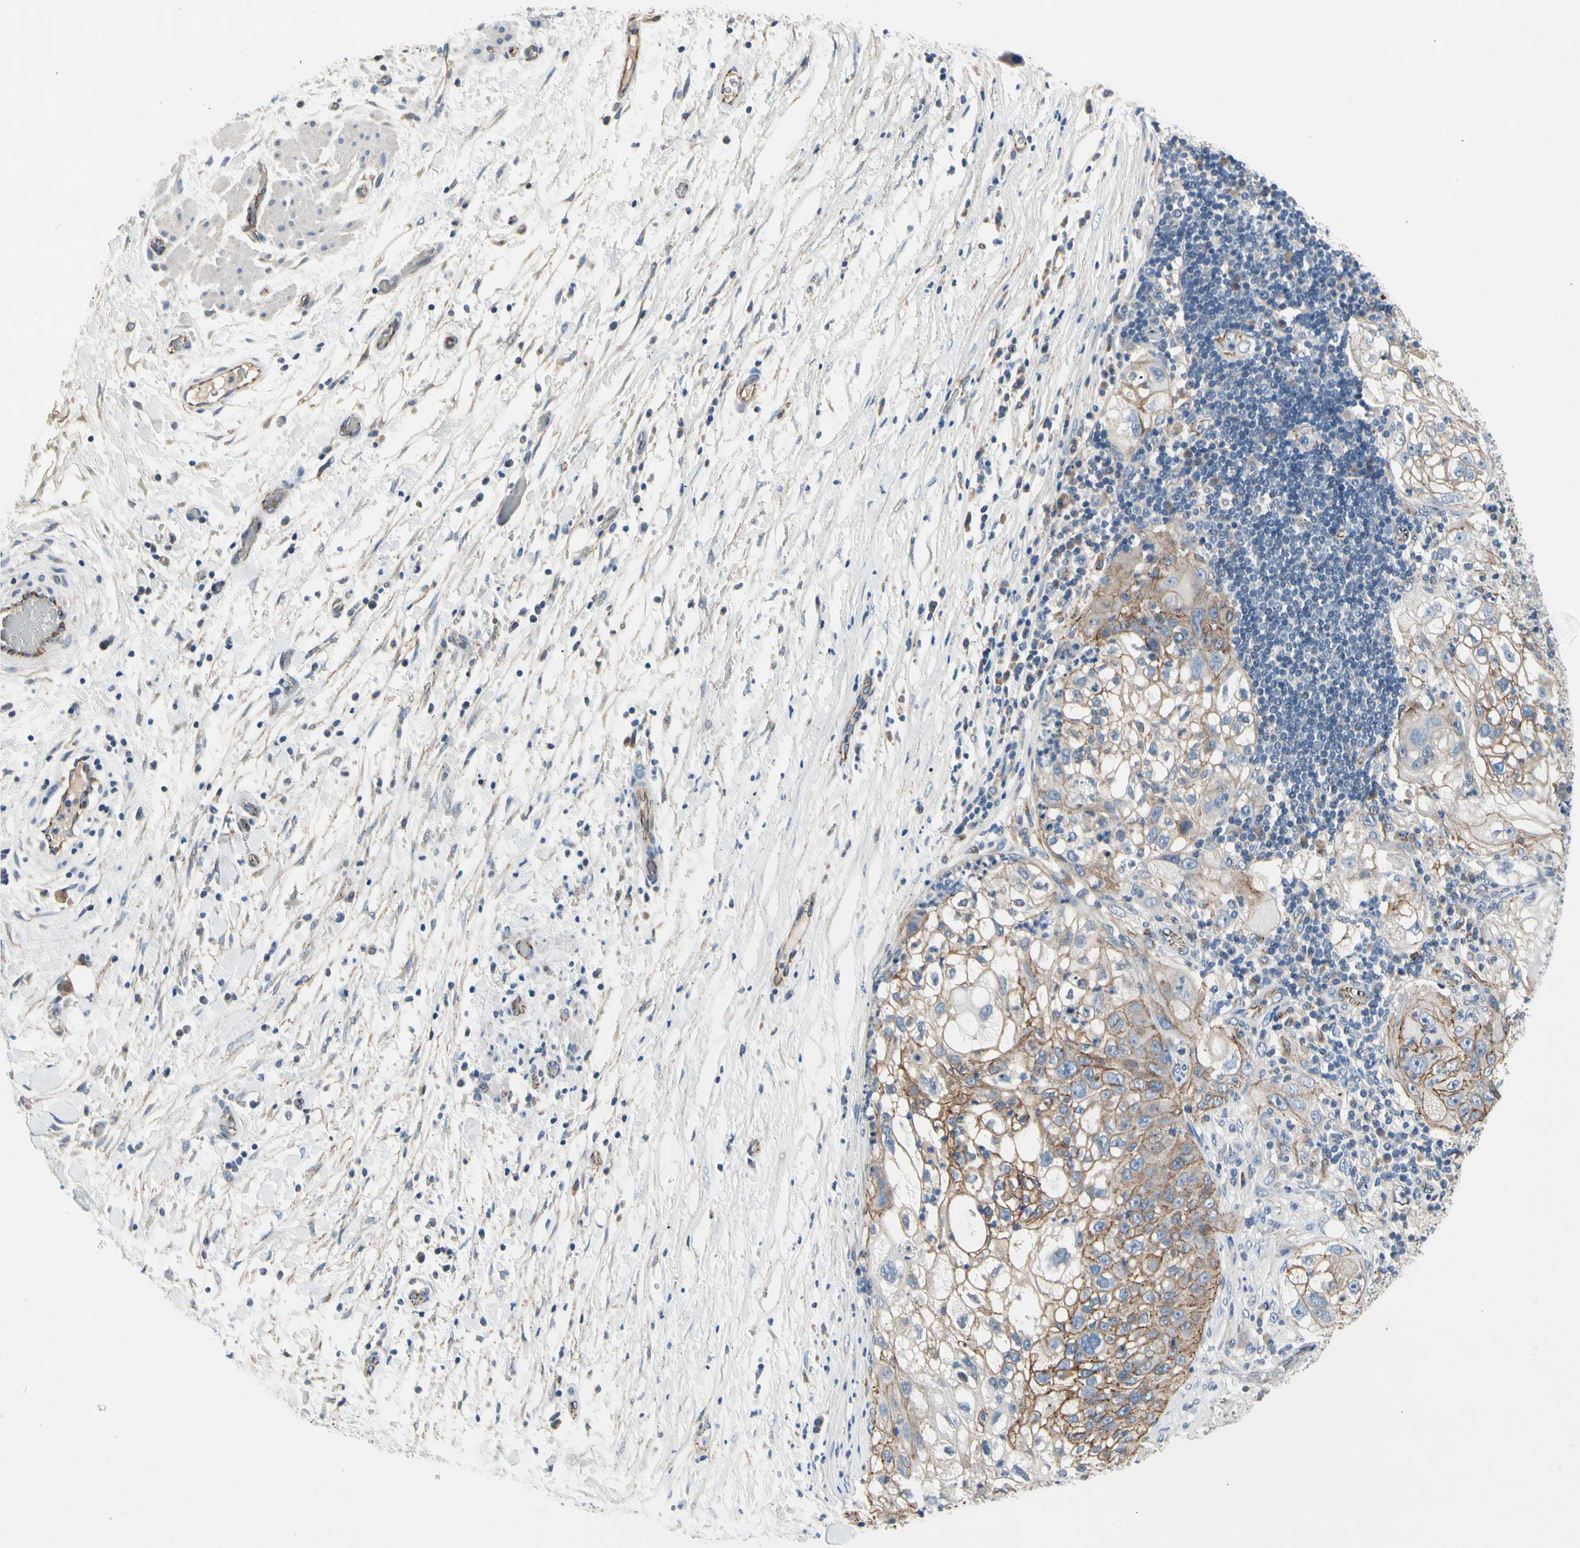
{"staining": {"intensity": "moderate", "quantity": "<25%", "location": "cytoplasmic/membranous"}, "tissue": "lung cancer", "cell_type": "Tumor cells", "image_type": "cancer", "snomed": [{"axis": "morphology", "description": "Inflammation, NOS"}, {"axis": "morphology", "description": "Squamous cell carcinoma, NOS"}, {"axis": "topography", "description": "Lymph node"}, {"axis": "topography", "description": "Soft tissue"}, {"axis": "topography", "description": "Lung"}], "caption": "Brown immunohistochemical staining in squamous cell carcinoma (lung) exhibits moderate cytoplasmic/membranous staining in about <25% of tumor cells.", "gene": "LGR6", "patient": {"sex": "male", "age": 66}}